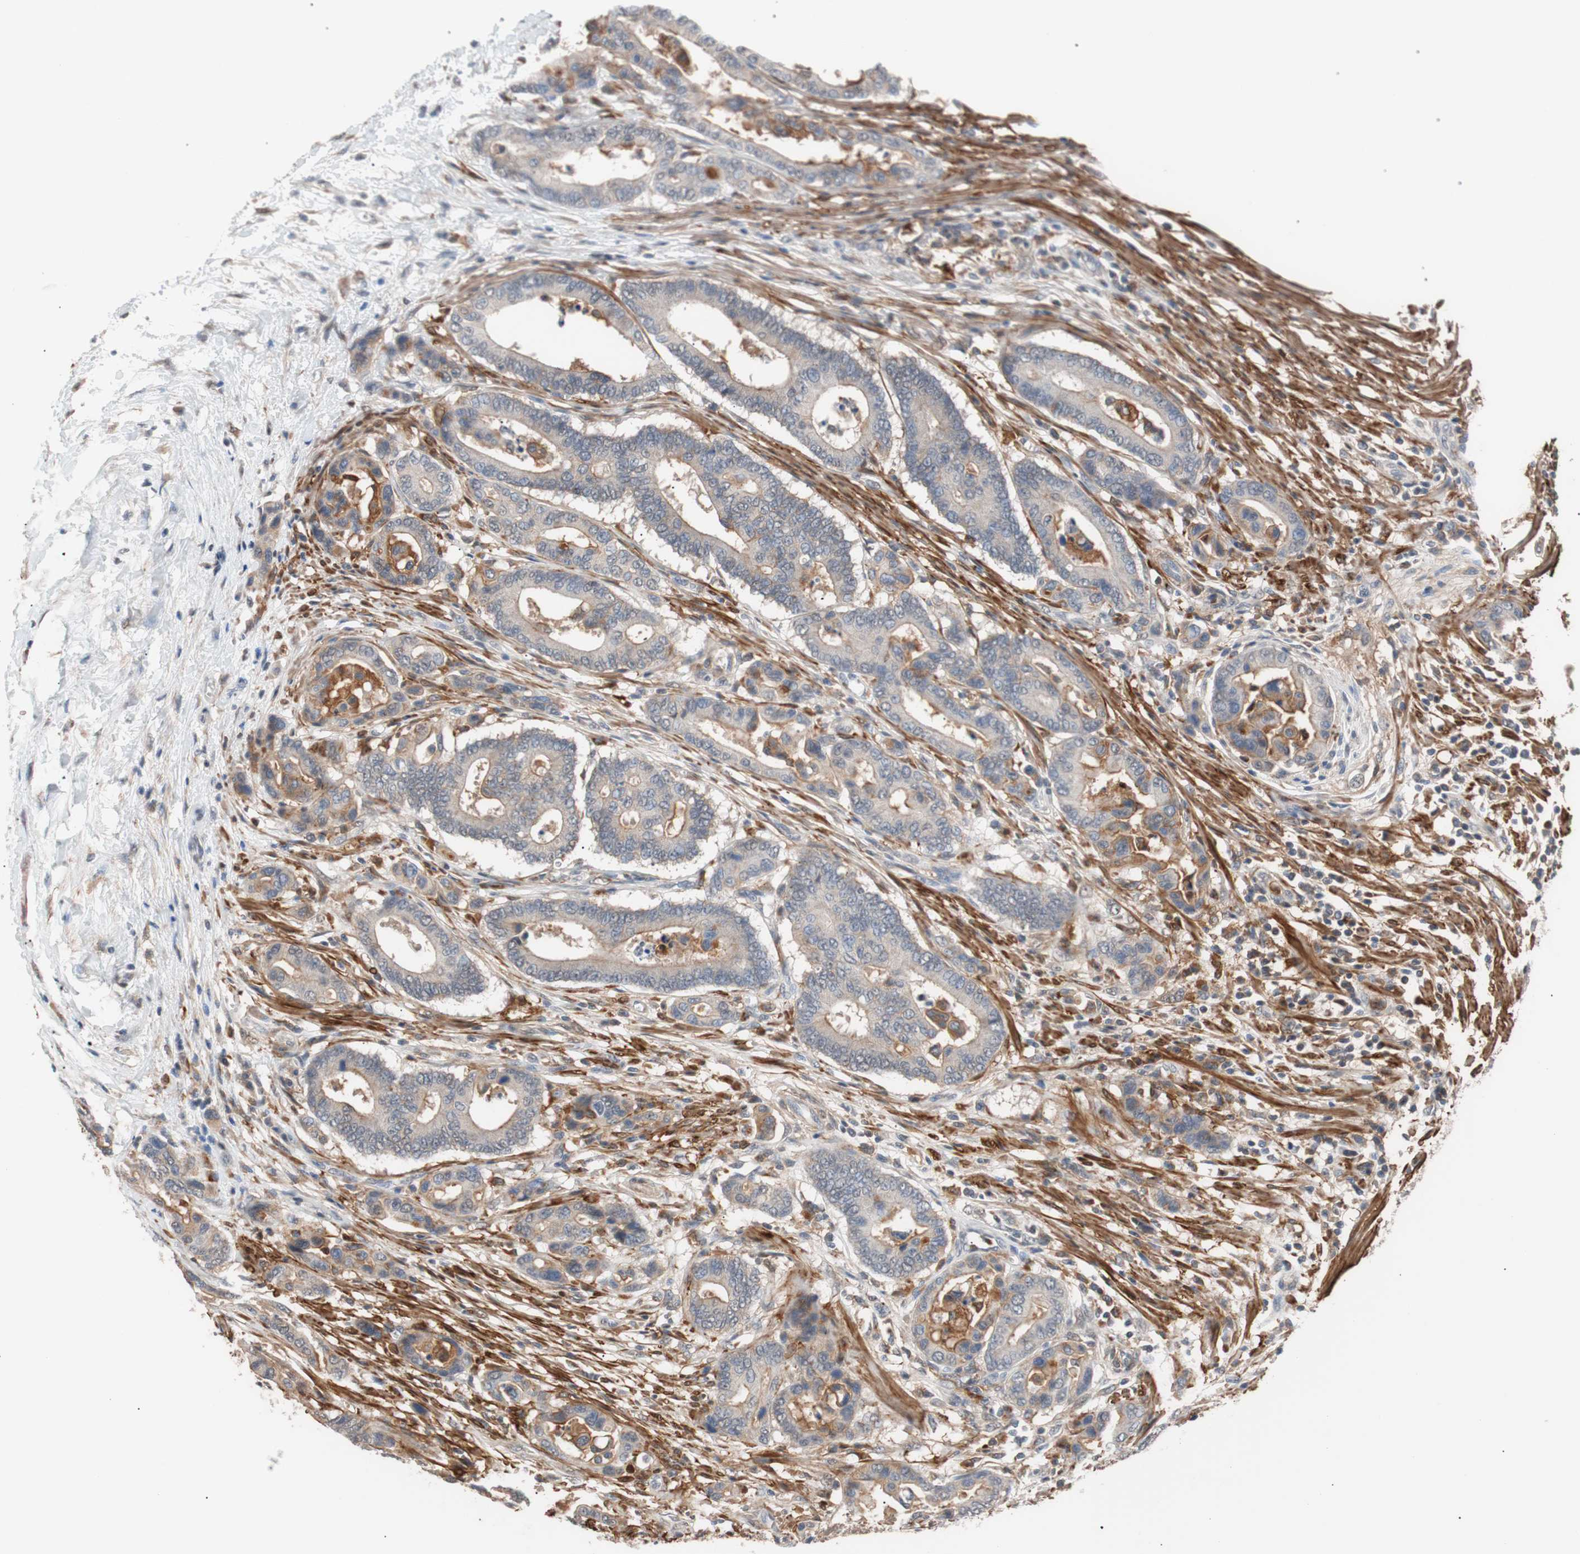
{"staining": {"intensity": "weak", "quantity": "25%-75%", "location": "cytoplasmic/membranous"}, "tissue": "colorectal cancer", "cell_type": "Tumor cells", "image_type": "cancer", "snomed": [{"axis": "morphology", "description": "Normal tissue, NOS"}, {"axis": "morphology", "description": "Adenocarcinoma, NOS"}, {"axis": "topography", "description": "Colon"}], "caption": "The immunohistochemical stain labels weak cytoplasmic/membranous expression in tumor cells of colorectal cancer tissue.", "gene": "LITAF", "patient": {"sex": "male", "age": 82}}